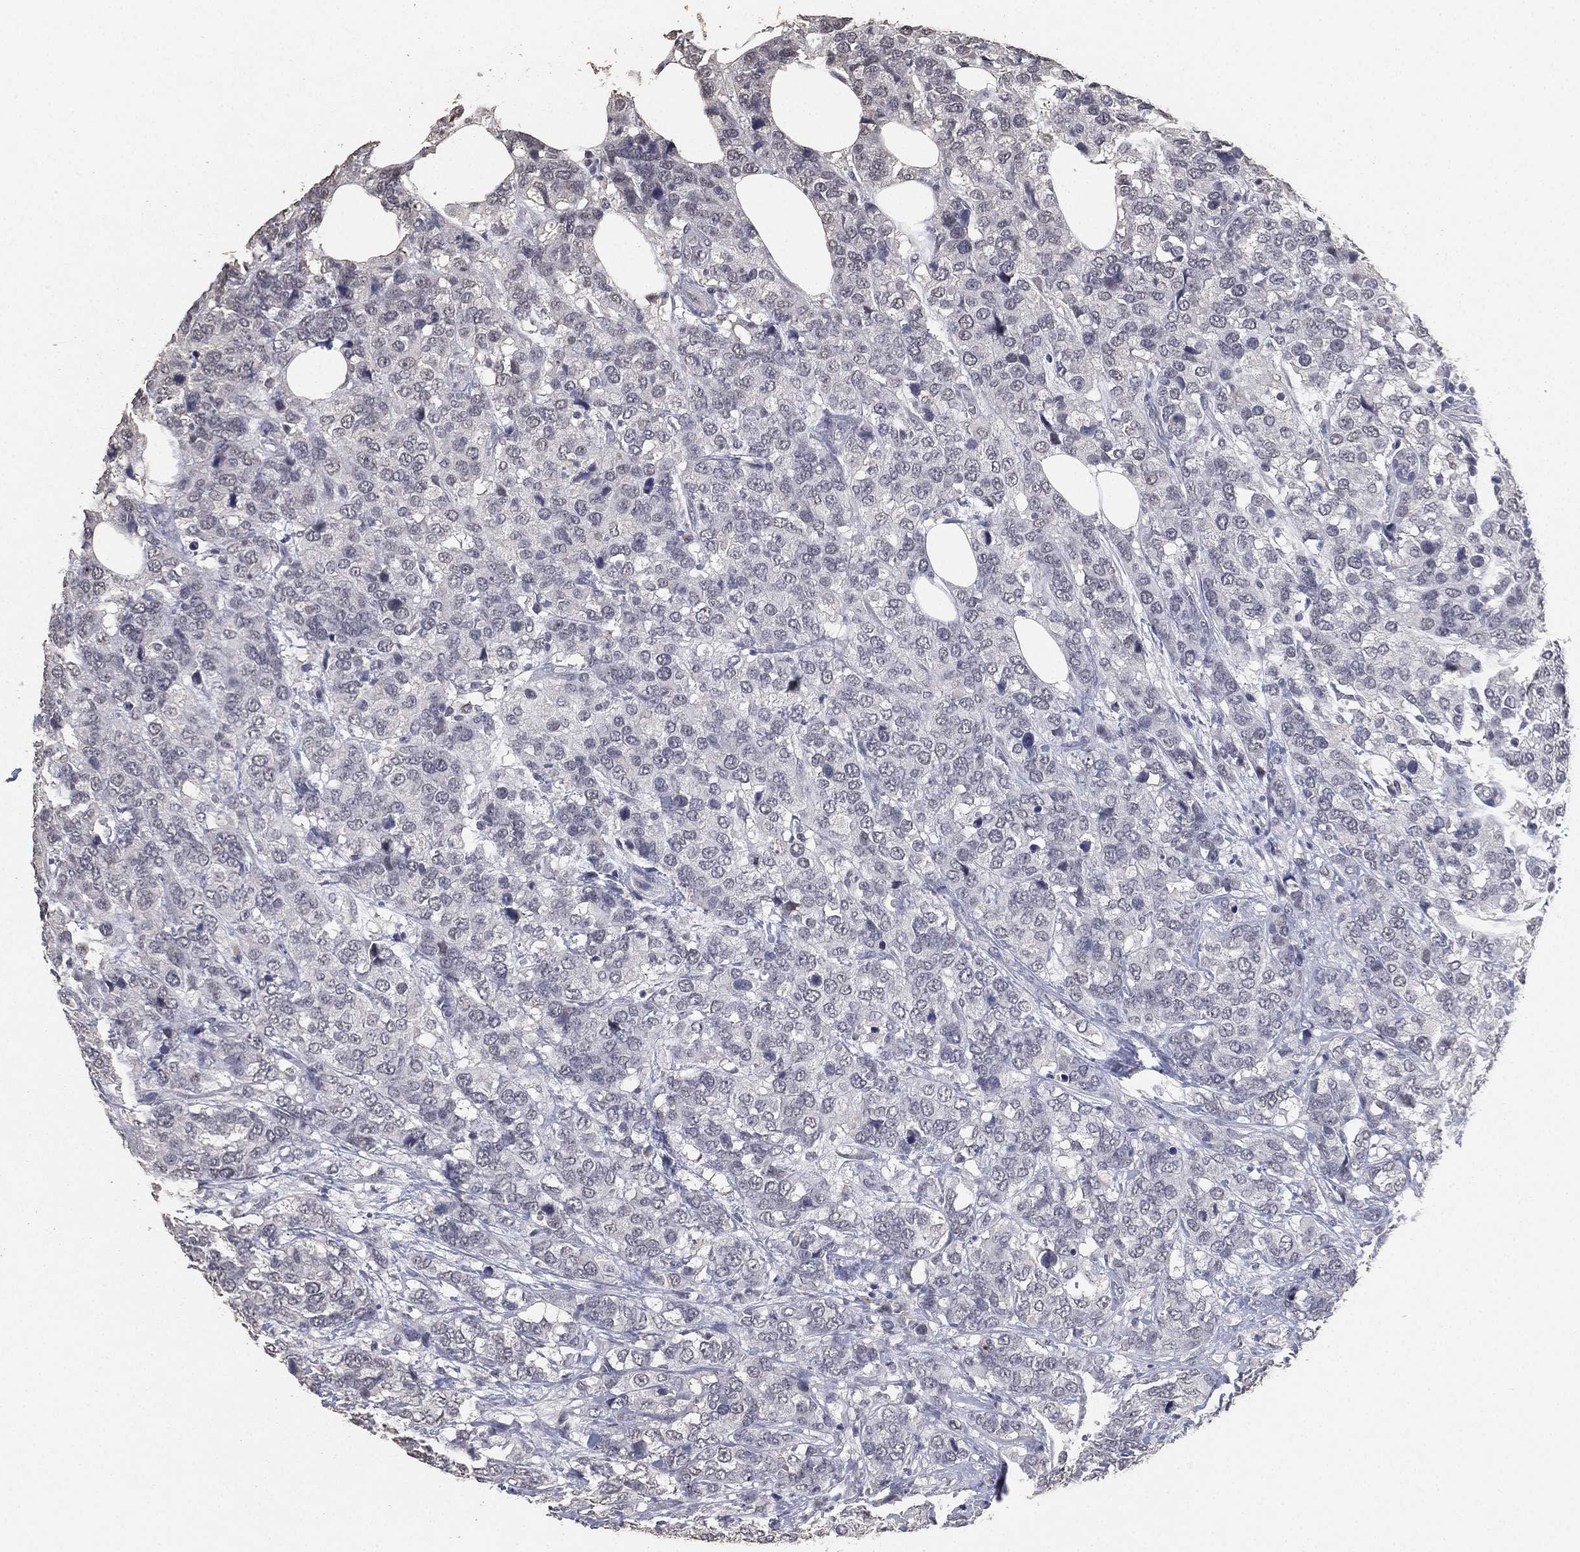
{"staining": {"intensity": "negative", "quantity": "none", "location": "none"}, "tissue": "breast cancer", "cell_type": "Tumor cells", "image_type": "cancer", "snomed": [{"axis": "morphology", "description": "Lobular carcinoma"}, {"axis": "topography", "description": "Breast"}], "caption": "This is an IHC image of breast cancer (lobular carcinoma). There is no staining in tumor cells.", "gene": "DSG1", "patient": {"sex": "female", "age": 59}}